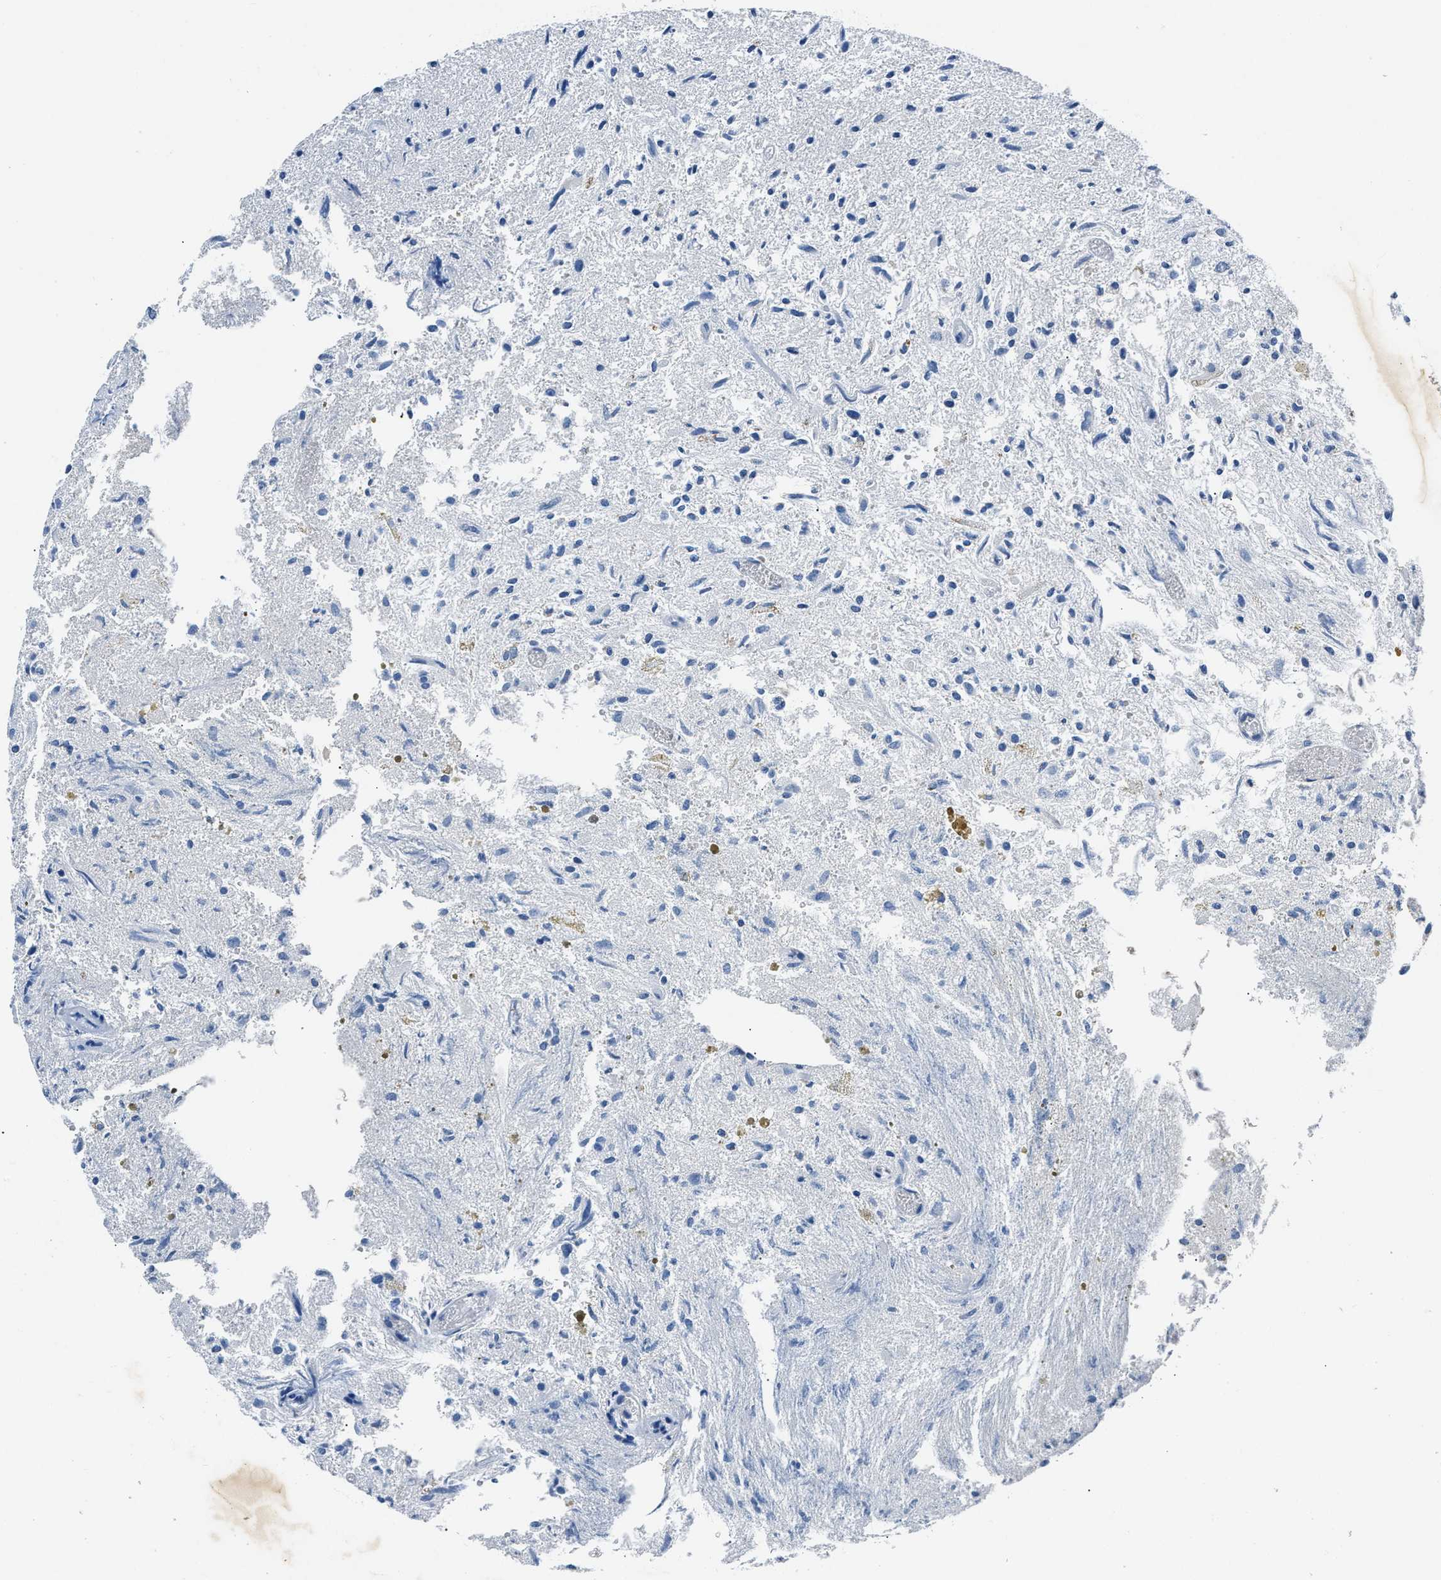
{"staining": {"intensity": "negative", "quantity": "none", "location": "none"}, "tissue": "glioma", "cell_type": "Tumor cells", "image_type": "cancer", "snomed": [{"axis": "morphology", "description": "Glioma, malignant, High grade"}, {"axis": "topography", "description": "Brain"}], "caption": "High magnification brightfield microscopy of malignant glioma (high-grade) stained with DAB (3,3'-diaminobenzidine) (brown) and counterstained with hematoxylin (blue): tumor cells show no significant positivity.", "gene": "DNAAF5", "patient": {"sex": "female", "age": 59}}